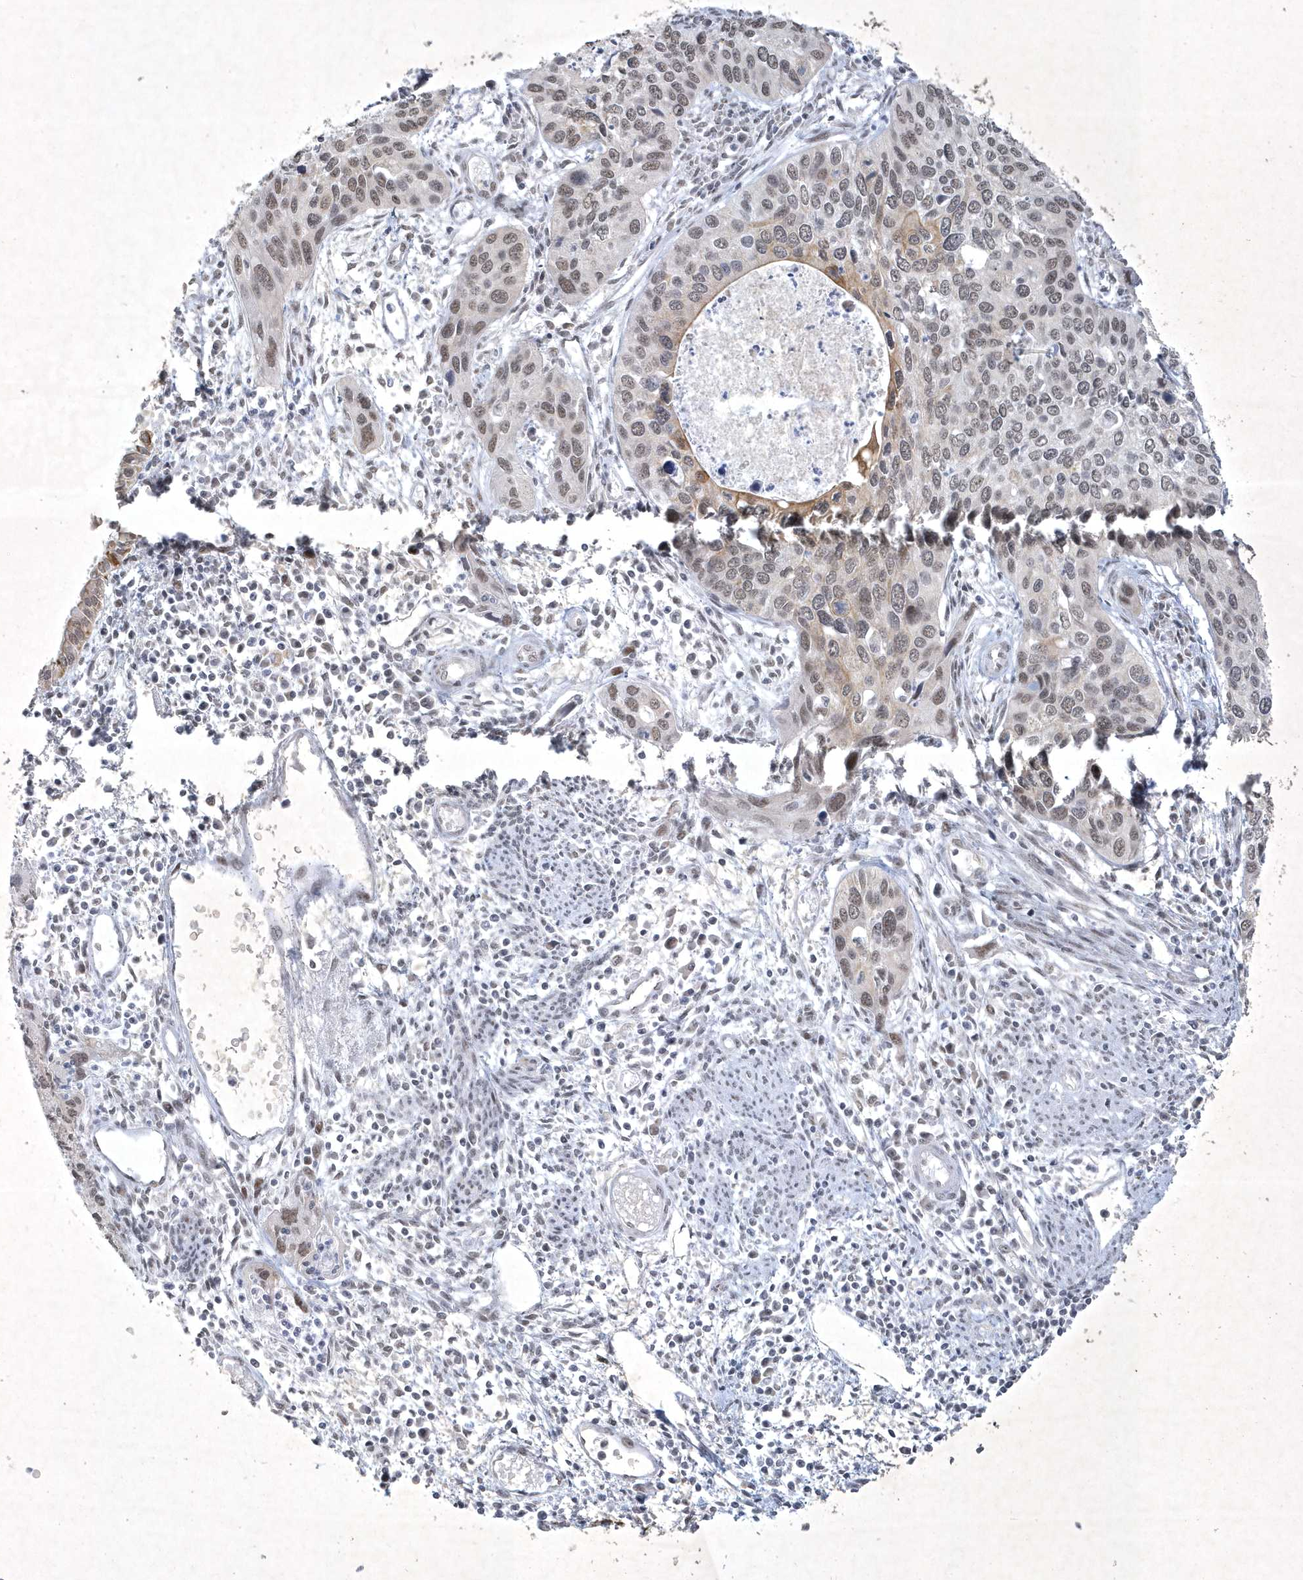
{"staining": {"intensity": "negative", "quantity": "none", "location": "none"}, "tissue": "cervical cancer", "cell_type": "Tumor cells", "image_type": "cancer", "snomed": [{"axis": "morphology", "description": "Squamous cell carcinoma, NOS"}, {"axis": "topography", "description": "Cervix"}], "caption": "Tumor cells are negative for brown protein staining in squamous cell carcinoma (cervical).", "gene": "ZBTB9", "patient": {"sex": "female", "age": 55}}